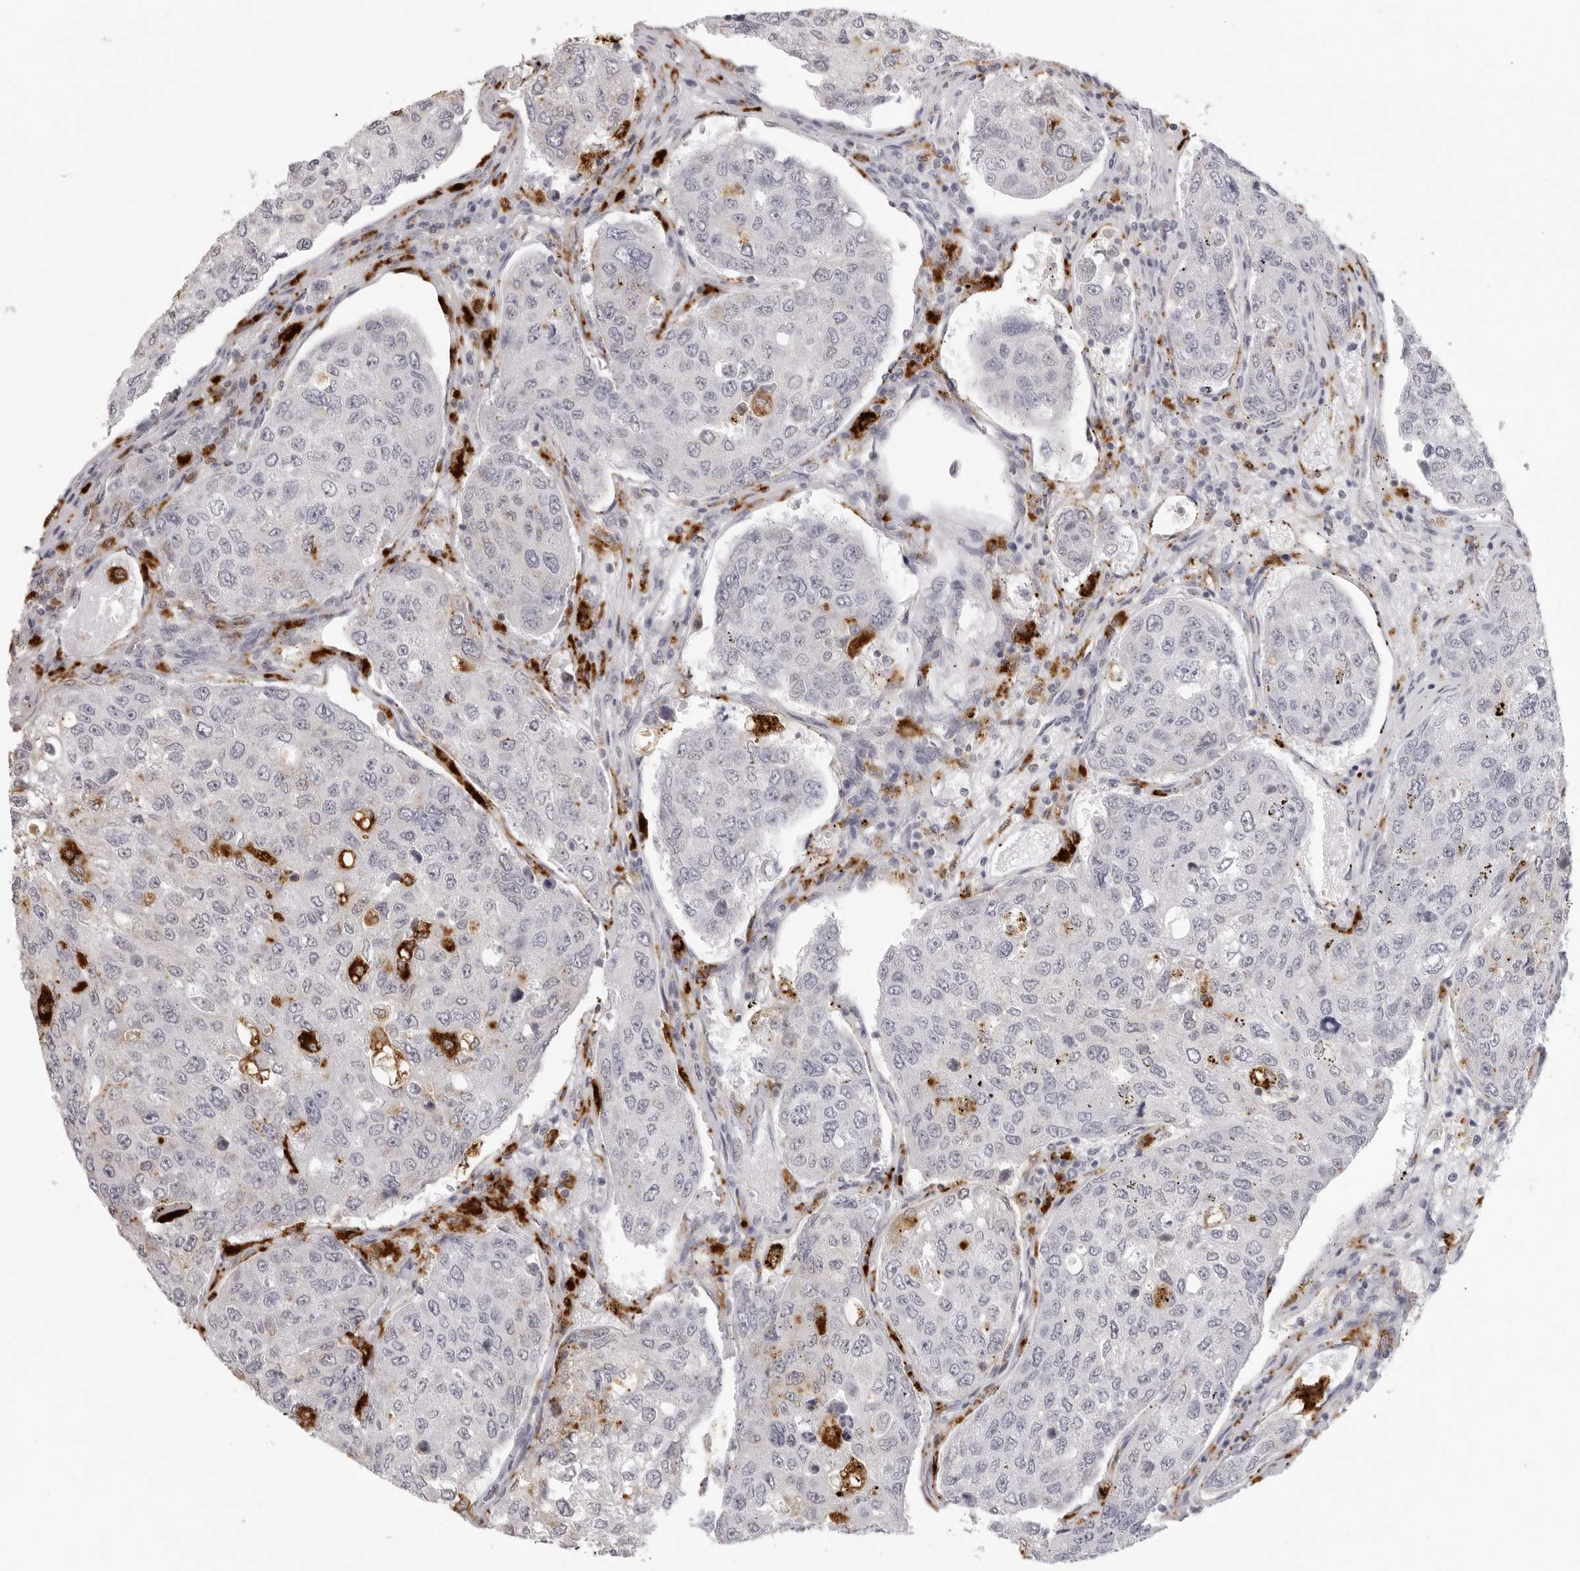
{"staining": {"intensity": "negative", "quantity": "none", "location": "none"}, "tissue": "urothelial cancer", "cell_type": "Tumor cells", "image_type": "cancer", "snomed": [{"axis": "morphology", "description": "Urothelial carcinoma, High grade"}, {"axis": "topography", "description": "Lymph node"}, {"axis": "topography", "description": "Urinary bladder"}], "caption": "Human urothelial cancer stained for a protein using immunohistochemistry shows no positivity in tumor cells.", "gene": "IL25", "patient": {"sex": "male", "age": 51}}